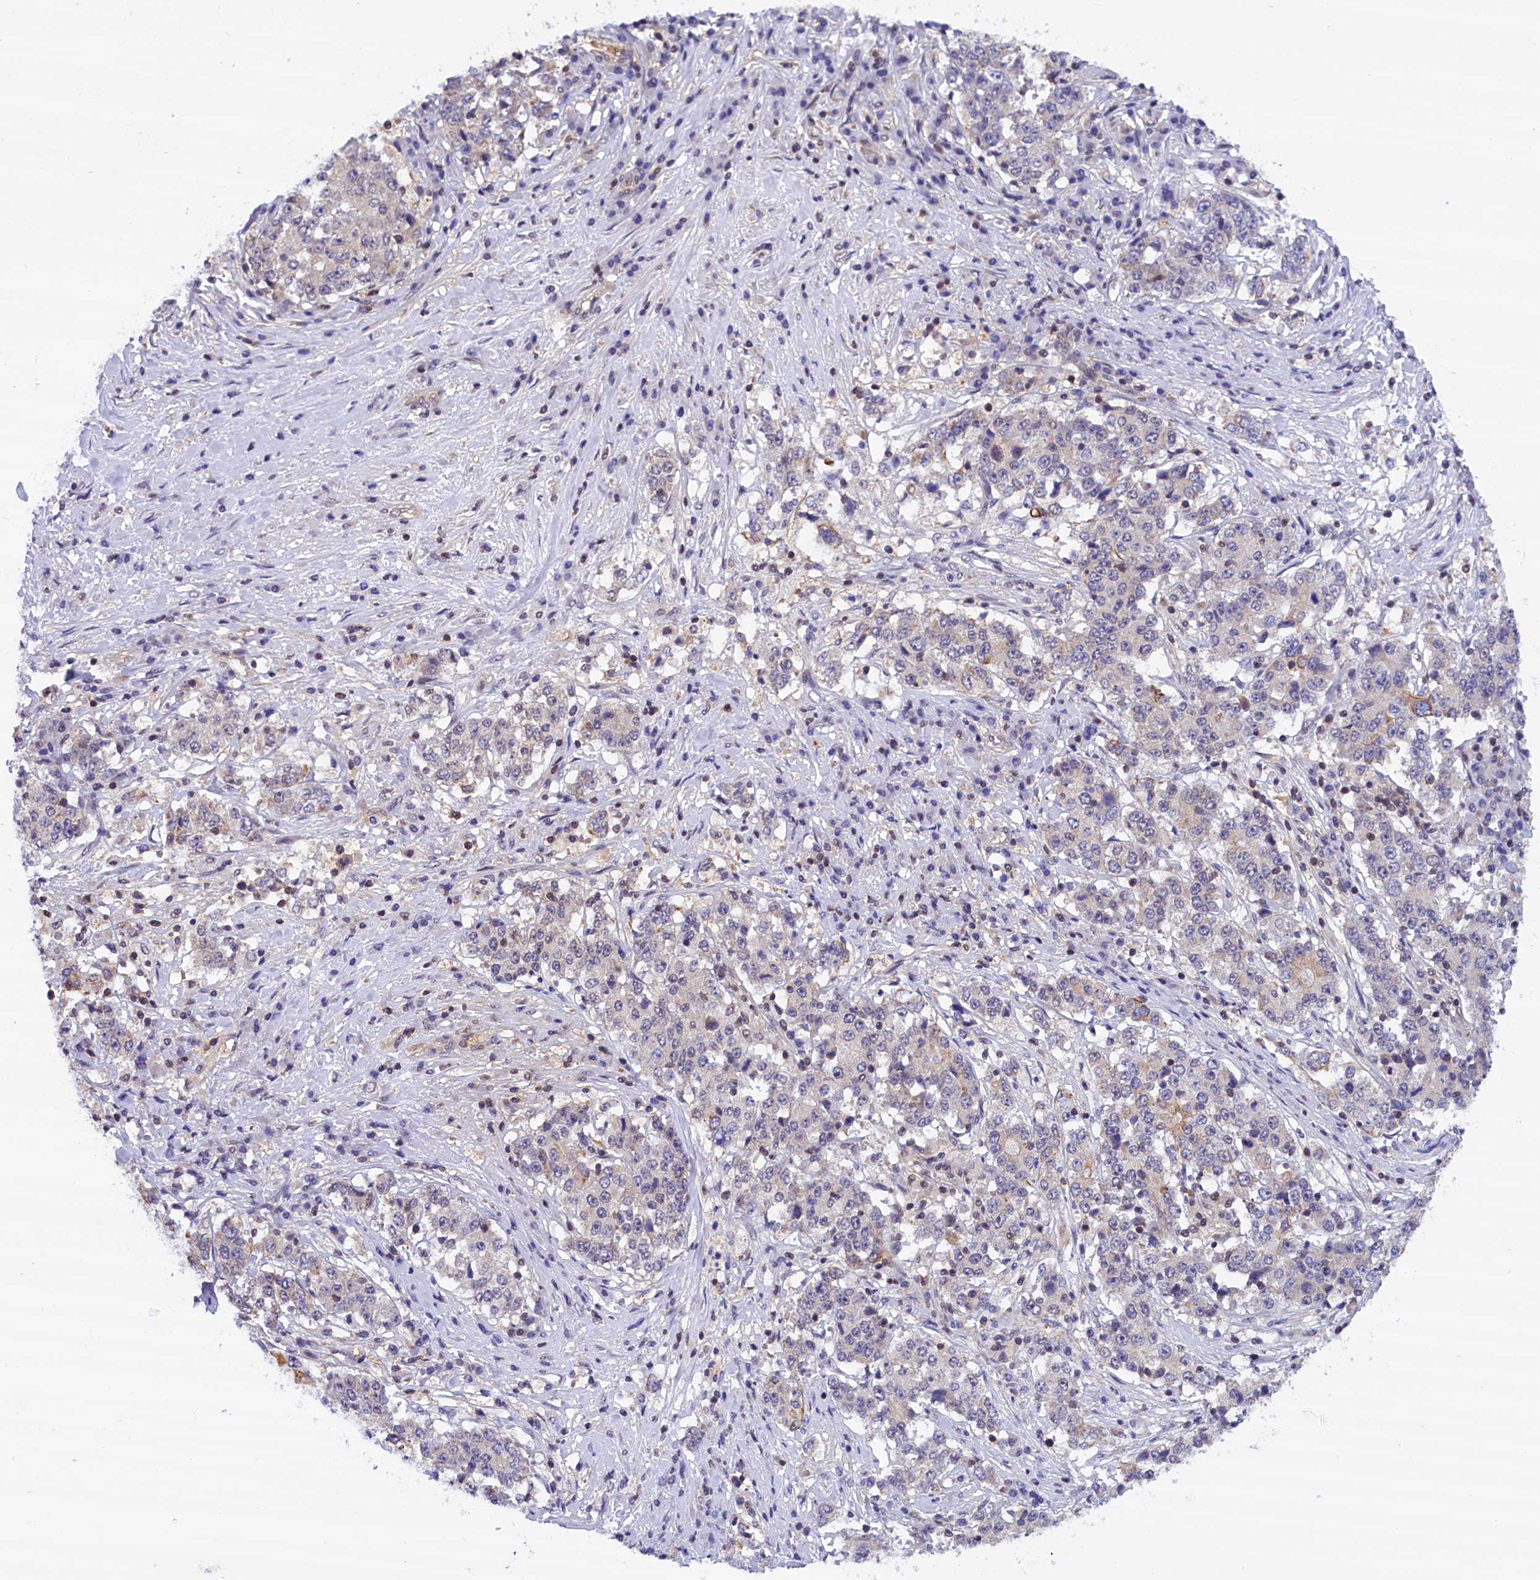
{"staining": {"intensity": "negative", "quantity": "none", "location": "none"}, "tissue": "stomach cancer", "cell_type": "Tumor cells", "image_type": "cancer", "snomed": [{"axis": "morphology", "description": "Adenocarcinoma, NOS"}, {"axis": "topography", "description": "Stomach"}], "caption": "An immunohistochemistry image of stomach adenocarcinoma is shown. There is no staining in tumor cells of stomach adenocarcinoma. The staining is performed using DAB brown chromogen with nuclei counter-stained in using hematoxylin.", "gene": "TBCB", "patient": {"sex": "male", "age": 59}}